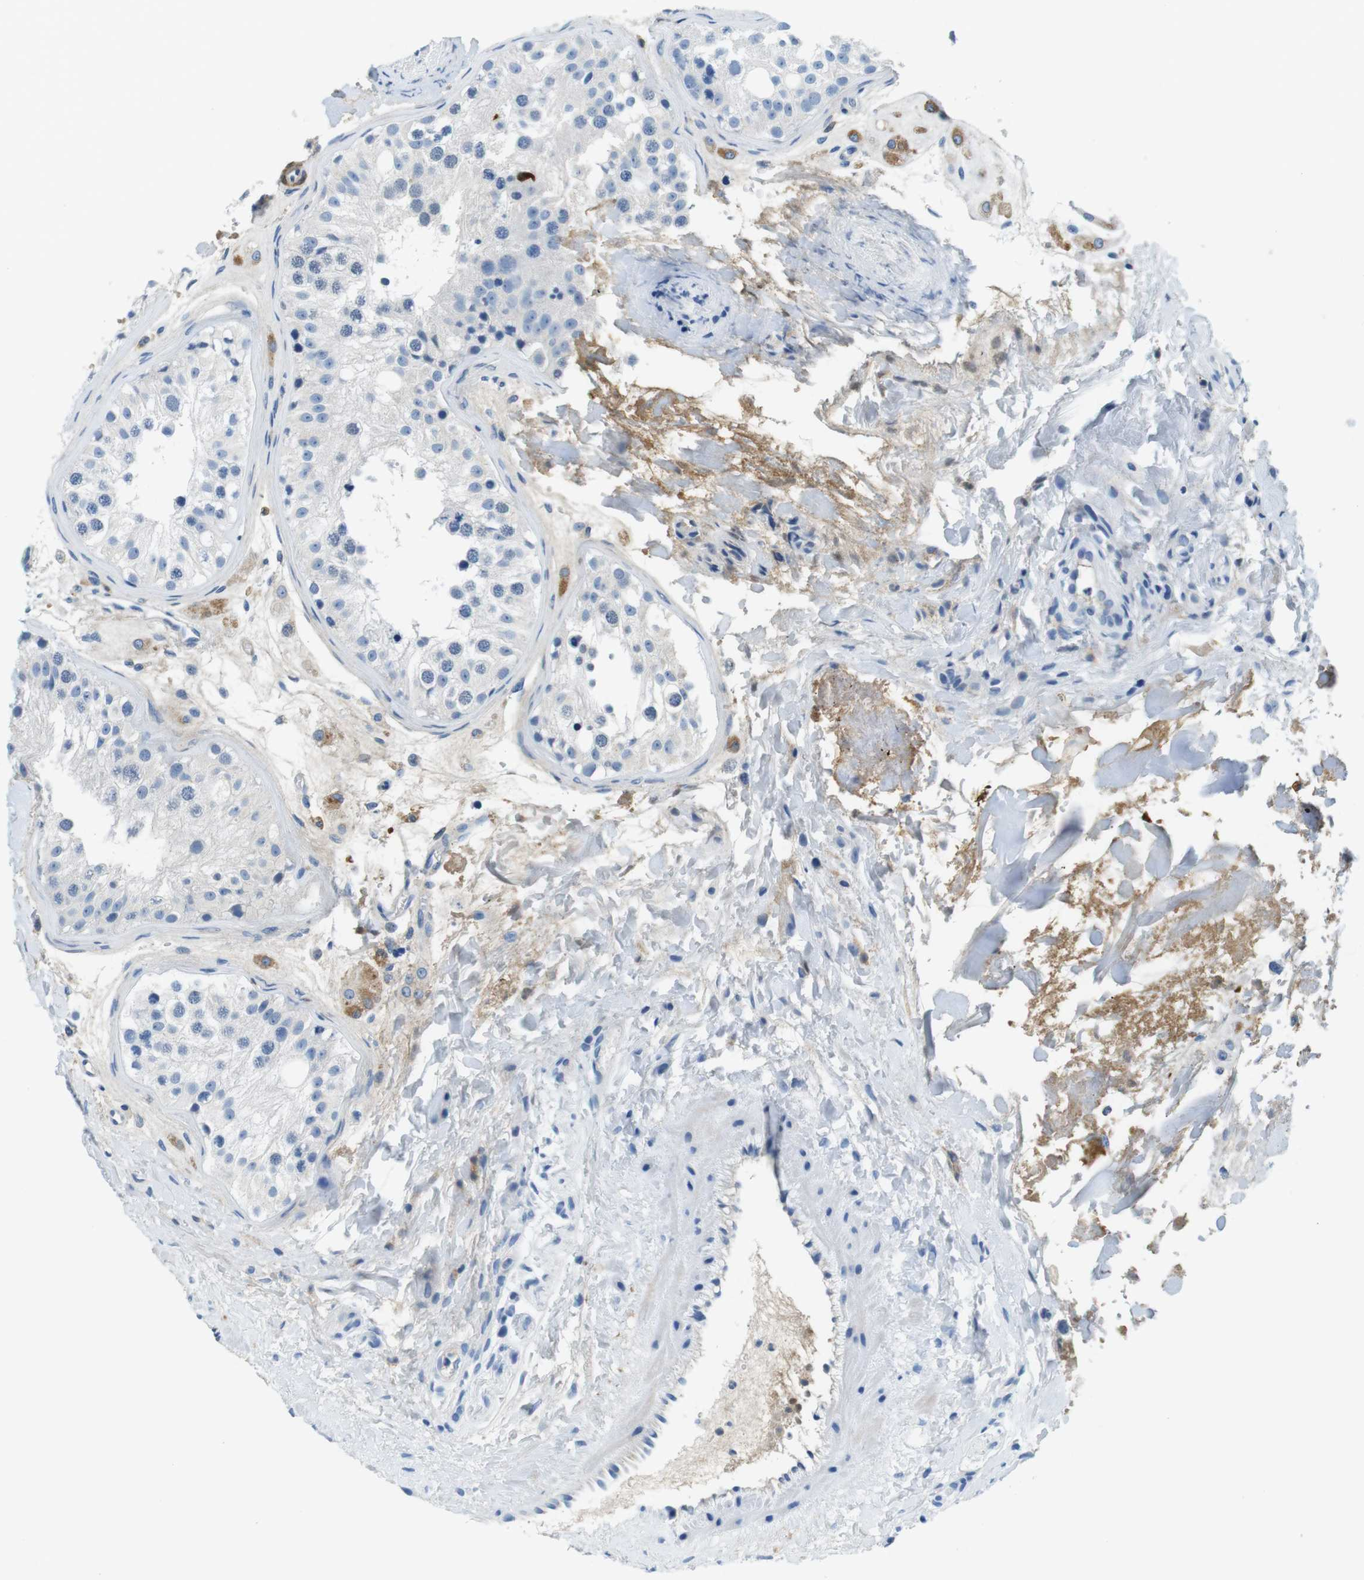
{"staining": {"intensity": "negative", "quantity": "none", "location": "none"}, "tissue": "testis", "cell_type": "Cells in seminiferous ducts", "image_type": "normal", "snomed": [{"axis": "morphology", "description": "Normal tissue, NOS"}, {"axis": "morphology", "description": "Adenocarcinoma, metastatic, NOS"}, {"axis": "topography", "description": "Testis"}], "caption": "This is an IHC histopathology image of benign testis. There is no staining in cells in seminiferous ducts.", "gene": "IGHD", "patient": {"sex": "male", "age": 26}}